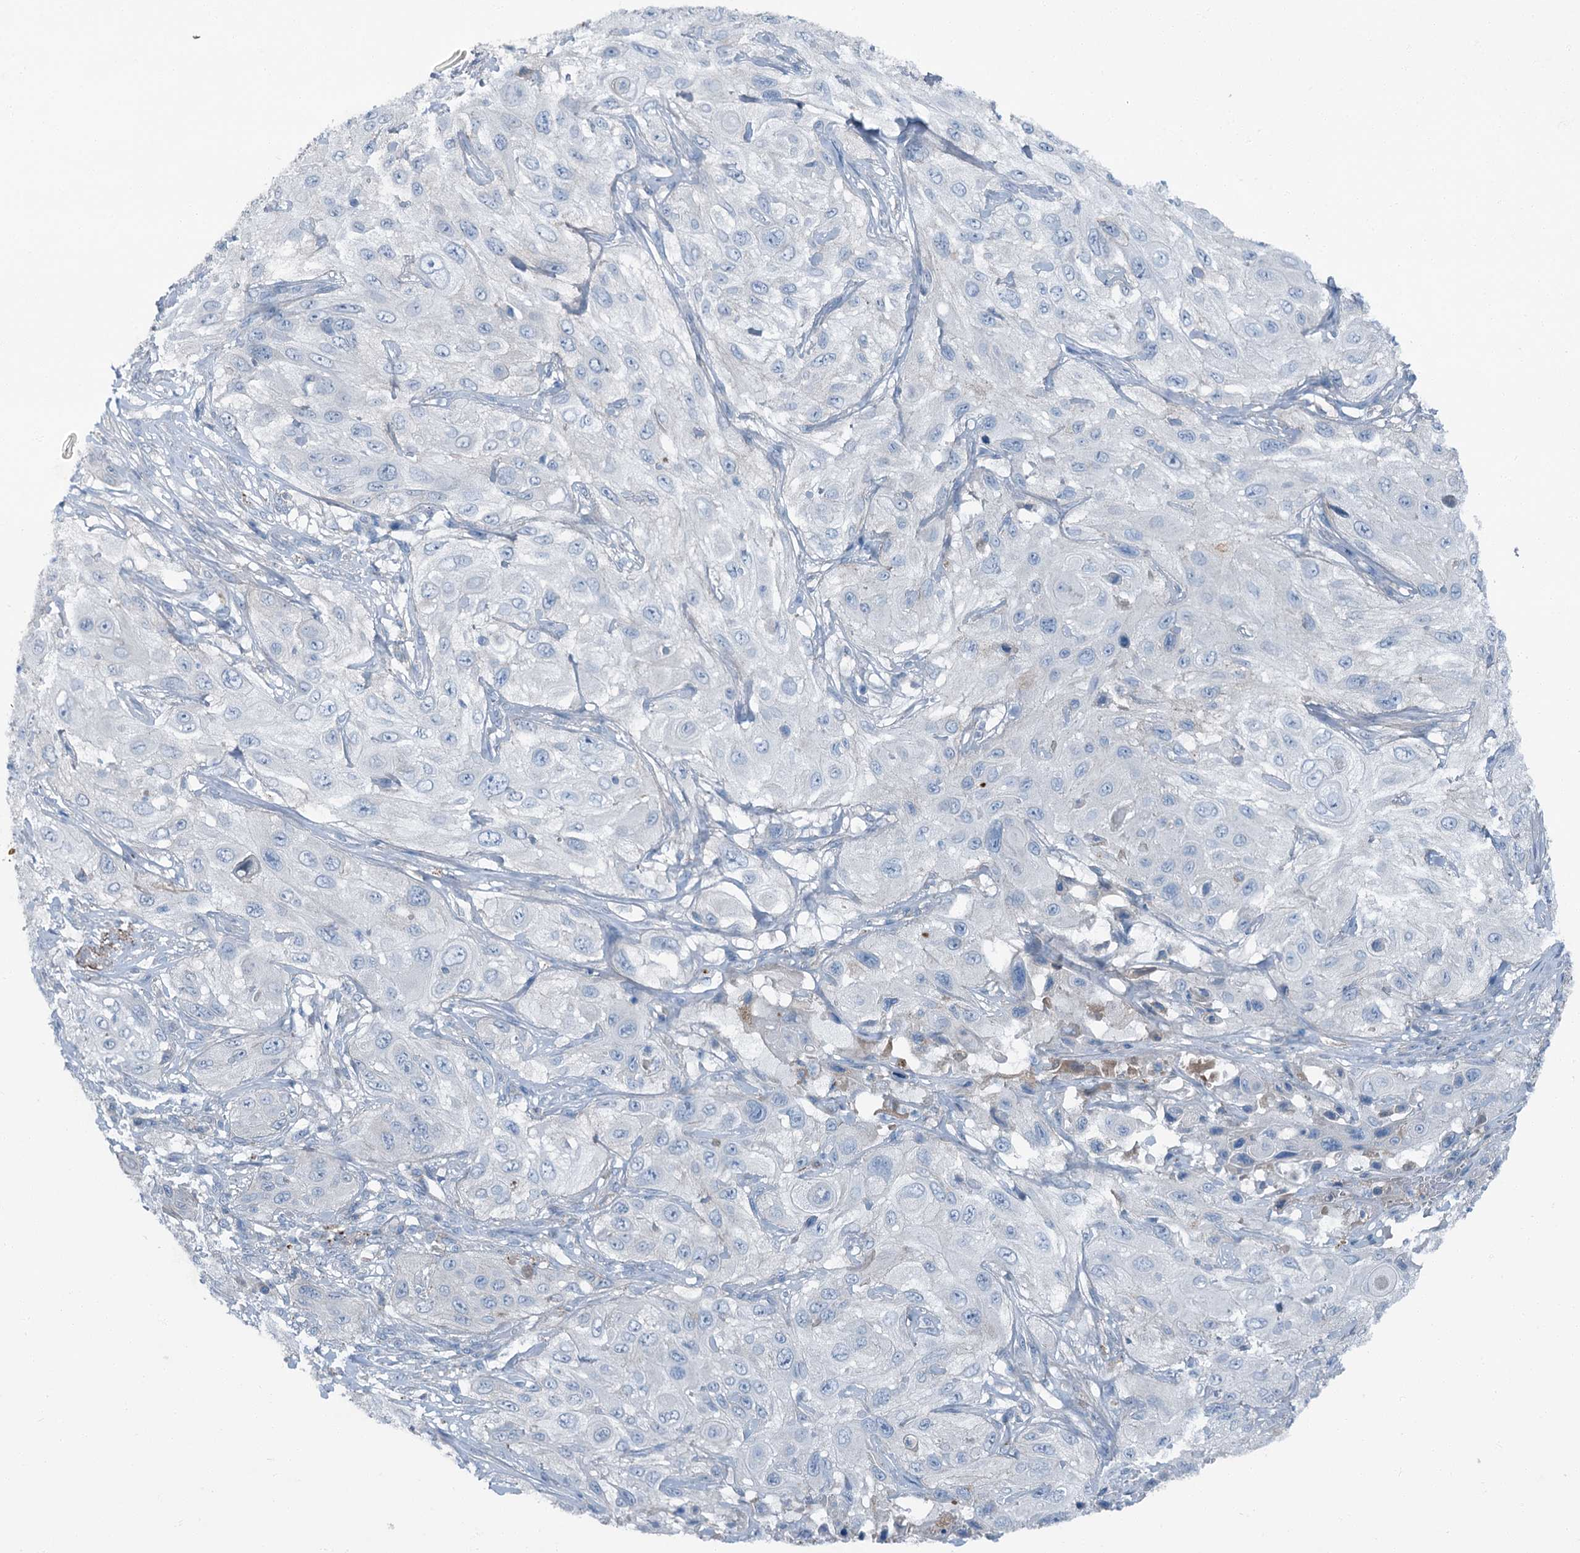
{"staining": {"intensity": "negative", "quantity": "none", "location": "none"}, "tissue": "cervical cancer", "cell_type": "Tumor cells", "image_type": "cancer", "snomed": [{"axis": "morphology", "description": "Squamous cell carcinoma, NOS"}, {"axis": "topography", "description": "Cervix"}], "caption": "DAB immunohistochemical staining of human squamous cell carcinoma (cervical) demonstrates no significant staining in tumor cells.", "gene": "AXL", "patient": {"sex": "female", "age": 42}}